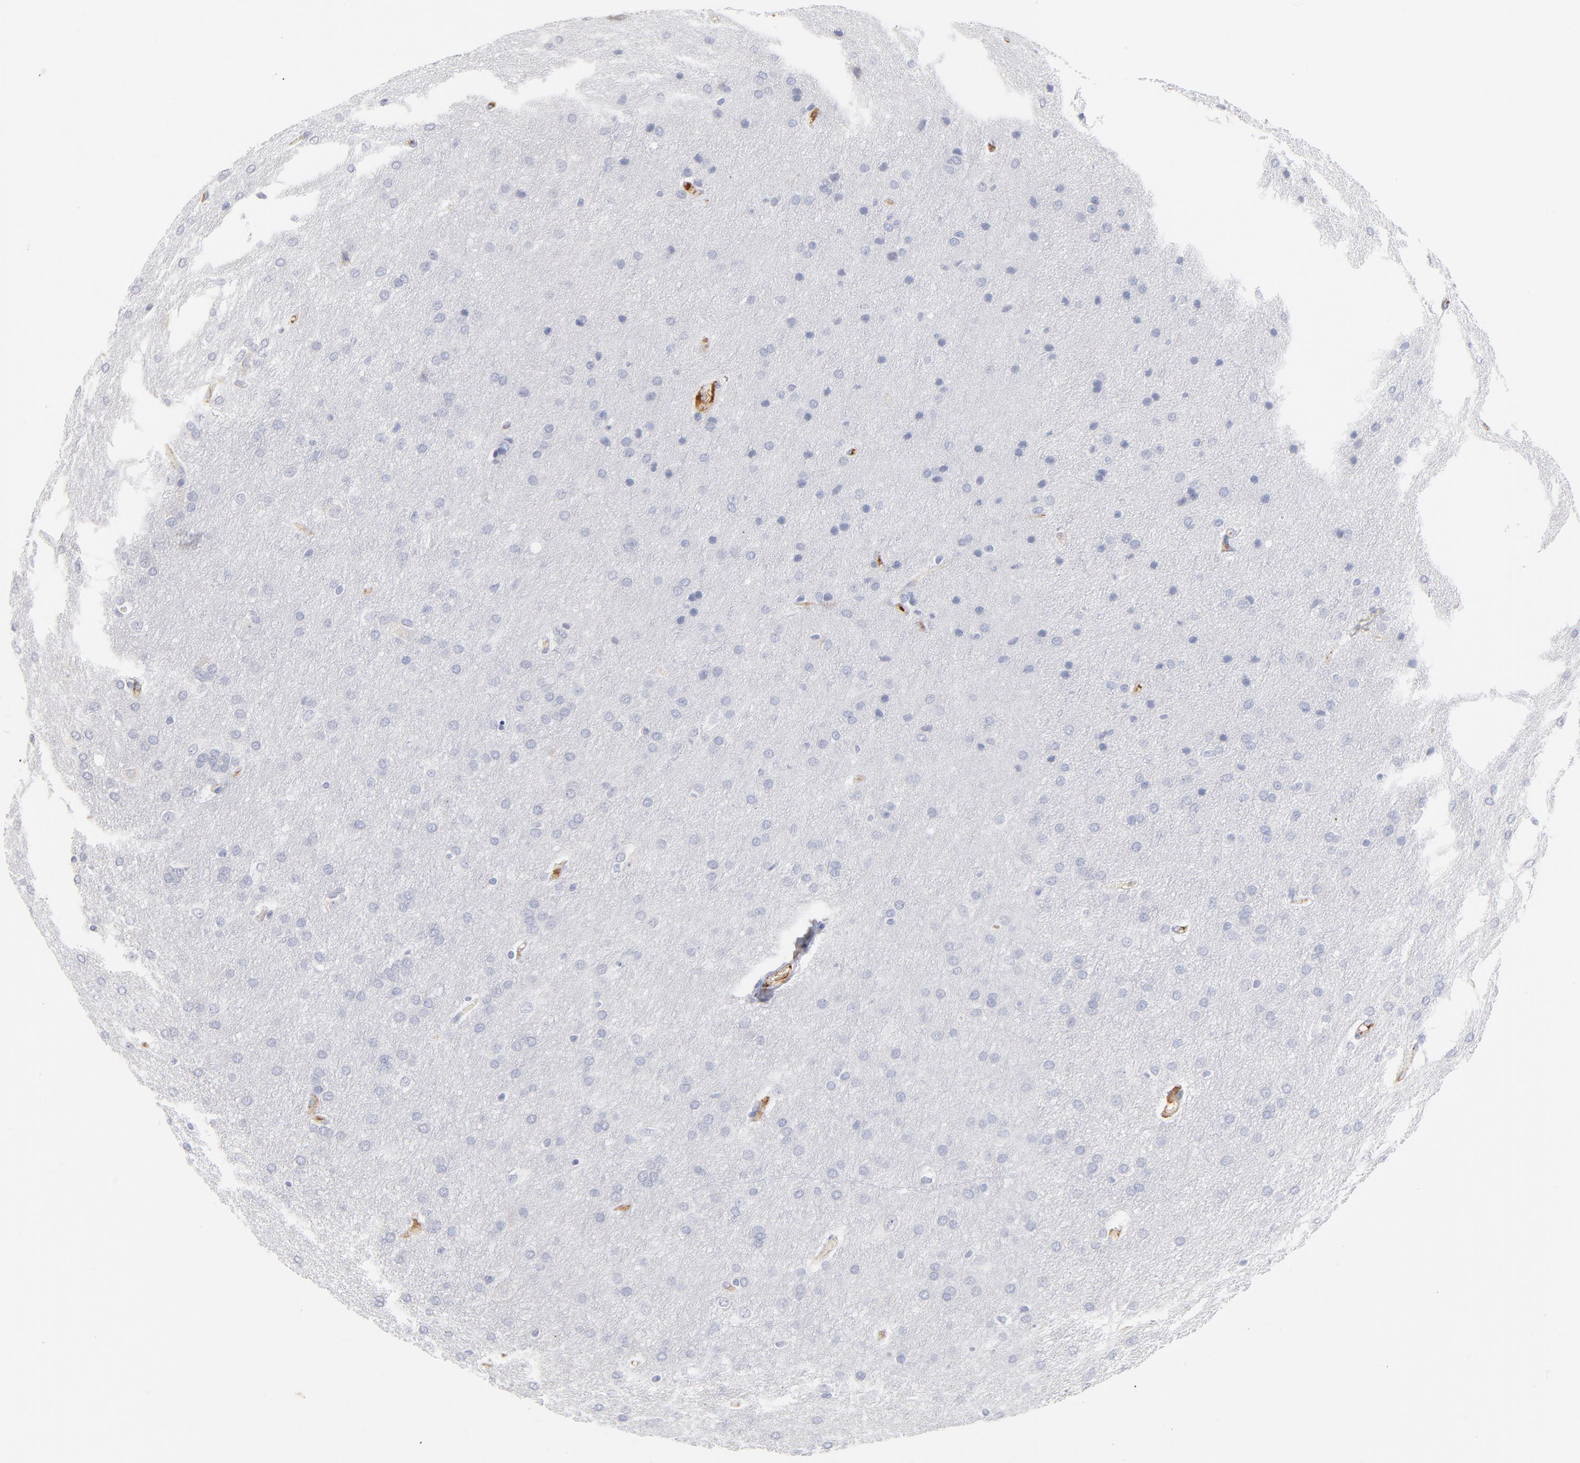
{"staining": {"intensity": "negative", "quantity": "none", "location": "none"}, "tissue": "glioma", "cell_type": "Tumor cells", "image_type": "cancer", "snomed": [{"axis": "morphology", "description": "Glioma, malignant, Low grade"}, {"axis": "topography", "description": "Brain"}], "caption": "Micrograph shows no protein staining in tumor cells of glioma tissue. (DAB (3,3'-diaminobenzidine) IHC with hematoxylin counter stain).", "gene": "PLAT", "patient": {"sex": "female", "age": 32}}